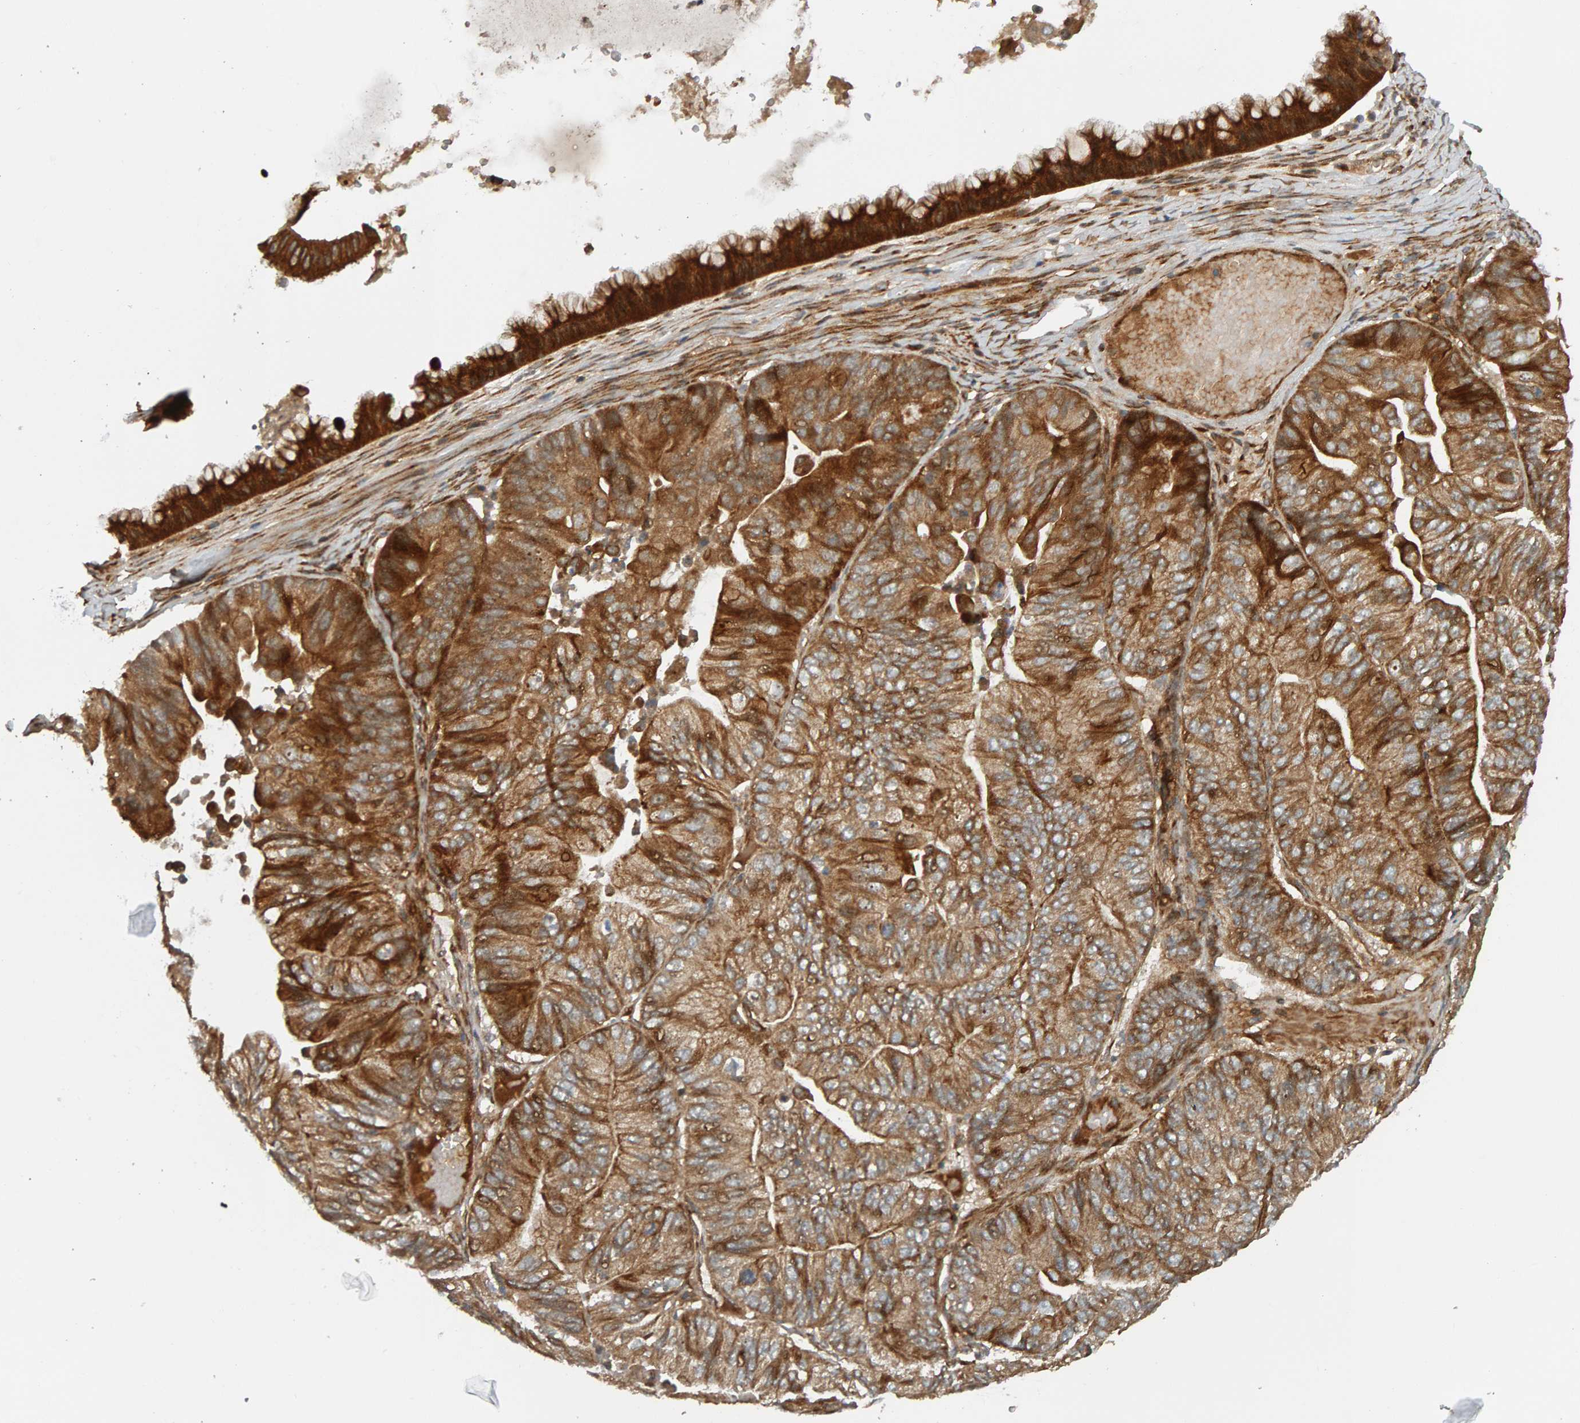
{"staining": {"intensity": "strong", "quantity": ">75%", "location": "cytoplasmic/membranous"}, "tissue": "ovarian cancer", "cell_type": "Tumor cells", "image_type": "cancer", "snomed": [{"axis": "morphology", "description": "Cystadenocarcinoma, mucinous, NOS"}, {"axis": "topography", "description": "Ovary"}], "caption": "Brown immunohistochemical staining in ovarian cancer (mucinous cystadenocarcinoma) demonstrates strong cytoplasmic/membranous expression in approximately >75% of tumor cells.", "gene": "ZFAND1", "patient": {"sex": "female", "age": 61}}